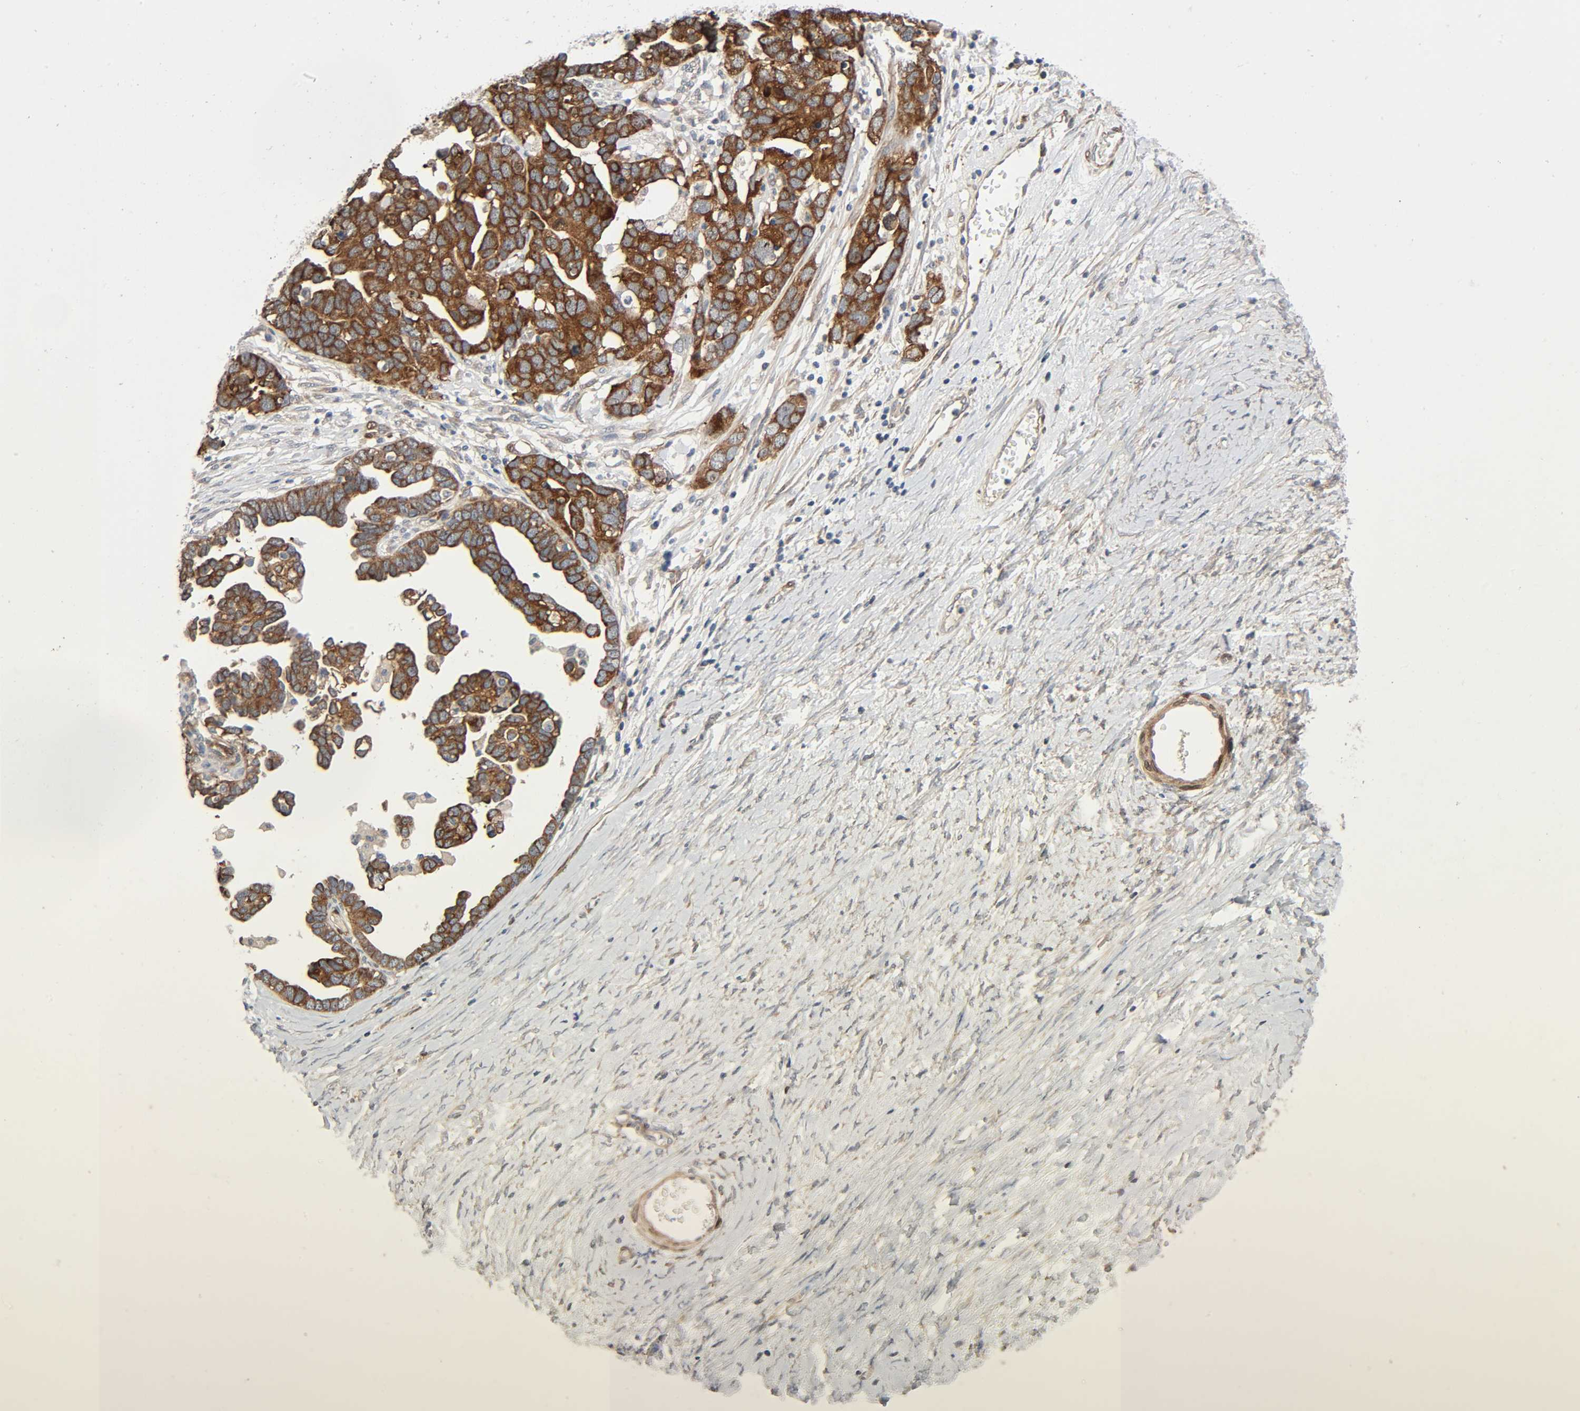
{"staining": {"intensity": "strong", "quantity": ">75%", "location": "cytoplasmic/membranous"}, "tissue": "ovarian cancer", "cell_type": "Tumor cells", "image_type": "cancer", "snomed": [{"axis": "morphology", "description": "Cystadenocarcinoma, serous, NOS"}, {"axis": "topography", "description": "Ovary"}], "caption": "Immunohistochemical staining of ovarian serous cystadenocarcinoma demonstrates high levels of strong cytoplasmic/membranous positivity in approximately >75% of tumor cells.", "gene": "PTK2", "patient": {"sex": "female", "age": 54}}